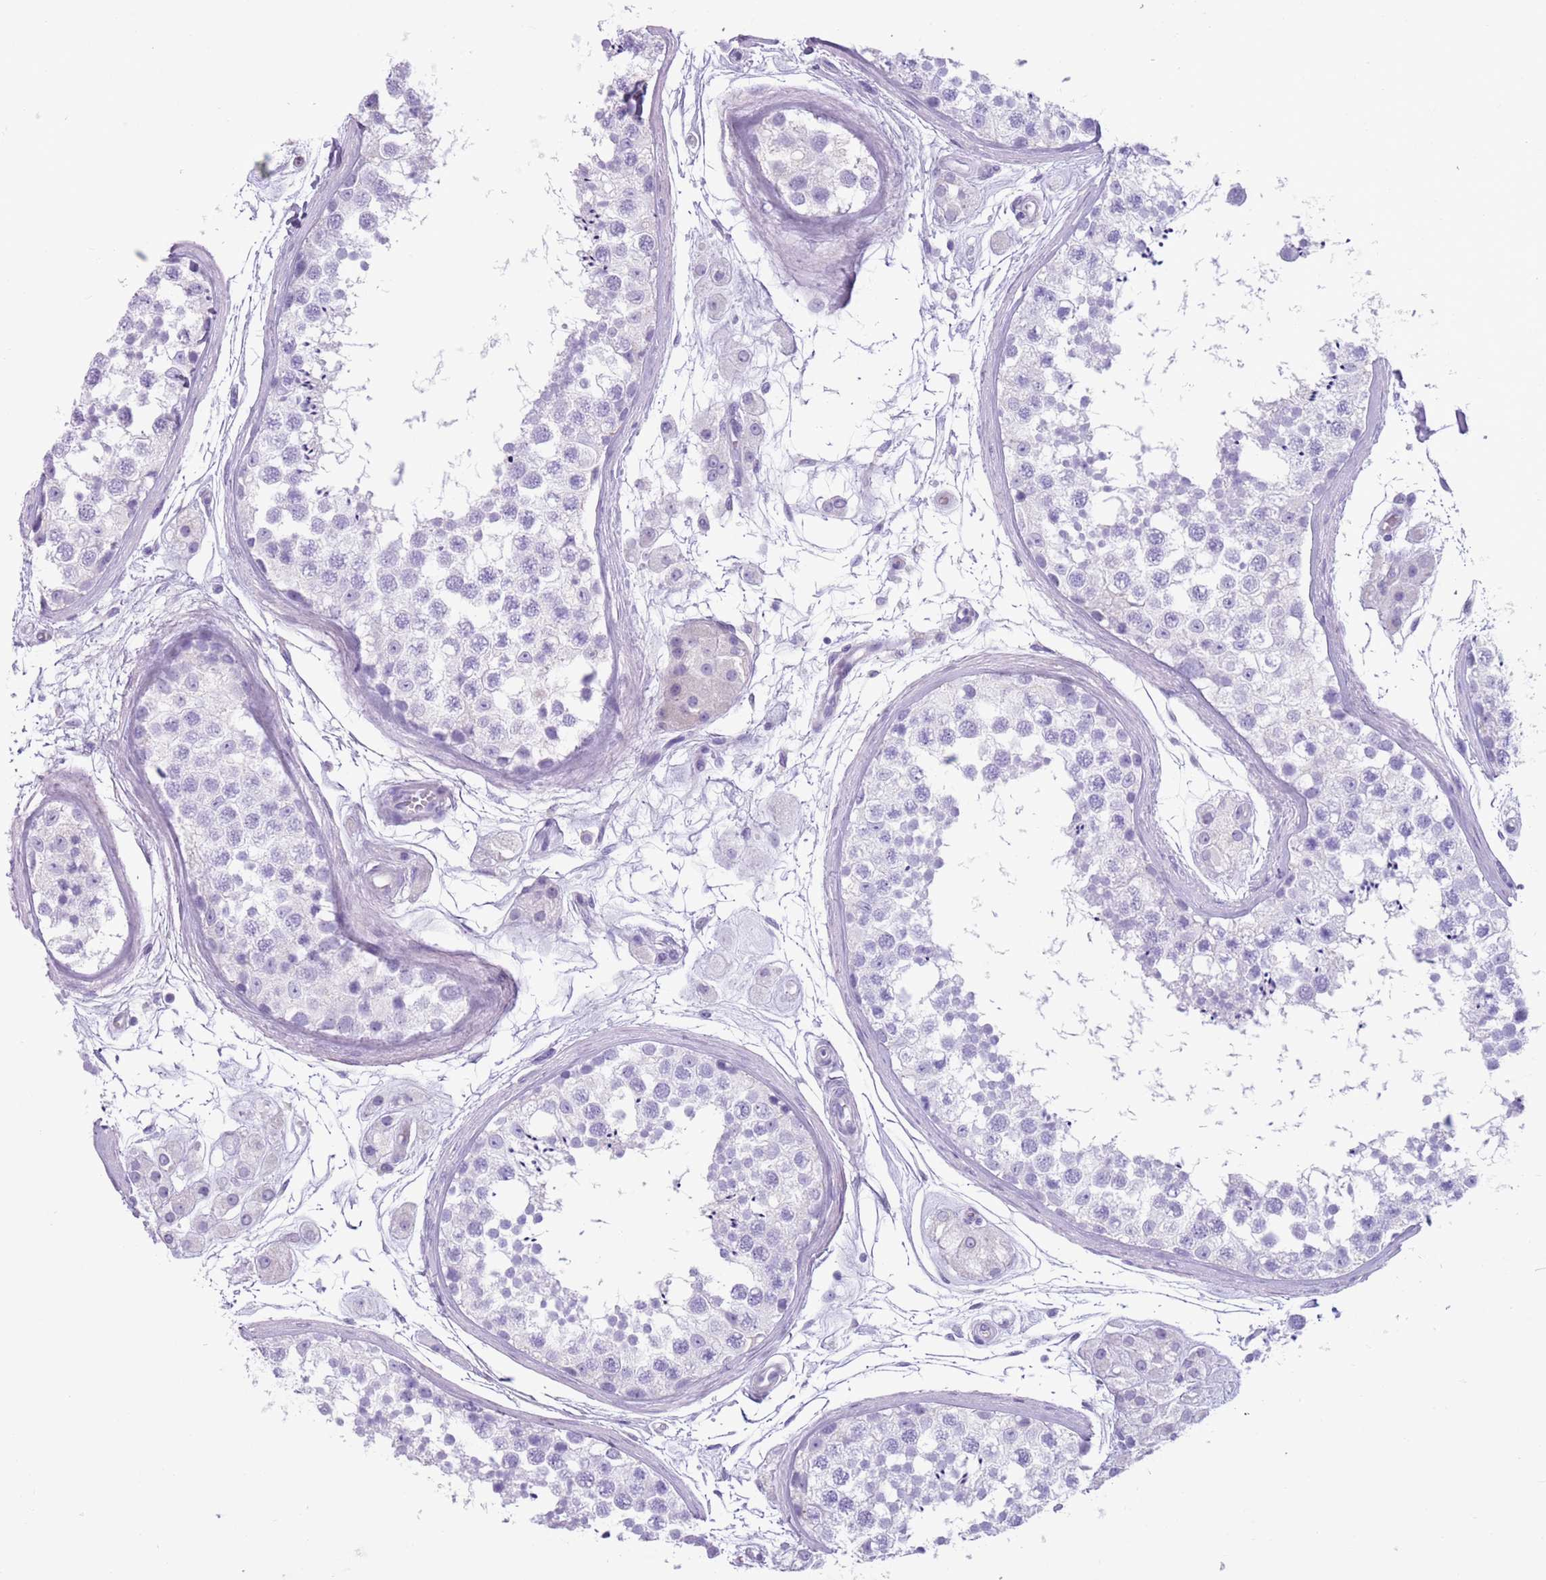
{"staining": {"intensity": "negative", "quantity": "none", "location": "none"}, "tissue": "testis", "cell_type": "Cells in seminiferous ducts", "image_type": "normal", "snomed": [{"axis": "morphology", "description": "Normal tissue, NOS"}, {"axis": "topography", "description": "Testis"}], "caption": "Cells in seminiferous ducts are negative for brown protein staining in normal testis. Brightfield microscopy of IHC stained with DAB (3,3'-diaminobenzidine) (brown) and hematoxylin (blue), captured at high magnification.", "gene": "ENSG00000263020", "patient": {"sex": "male", "age": 56}}